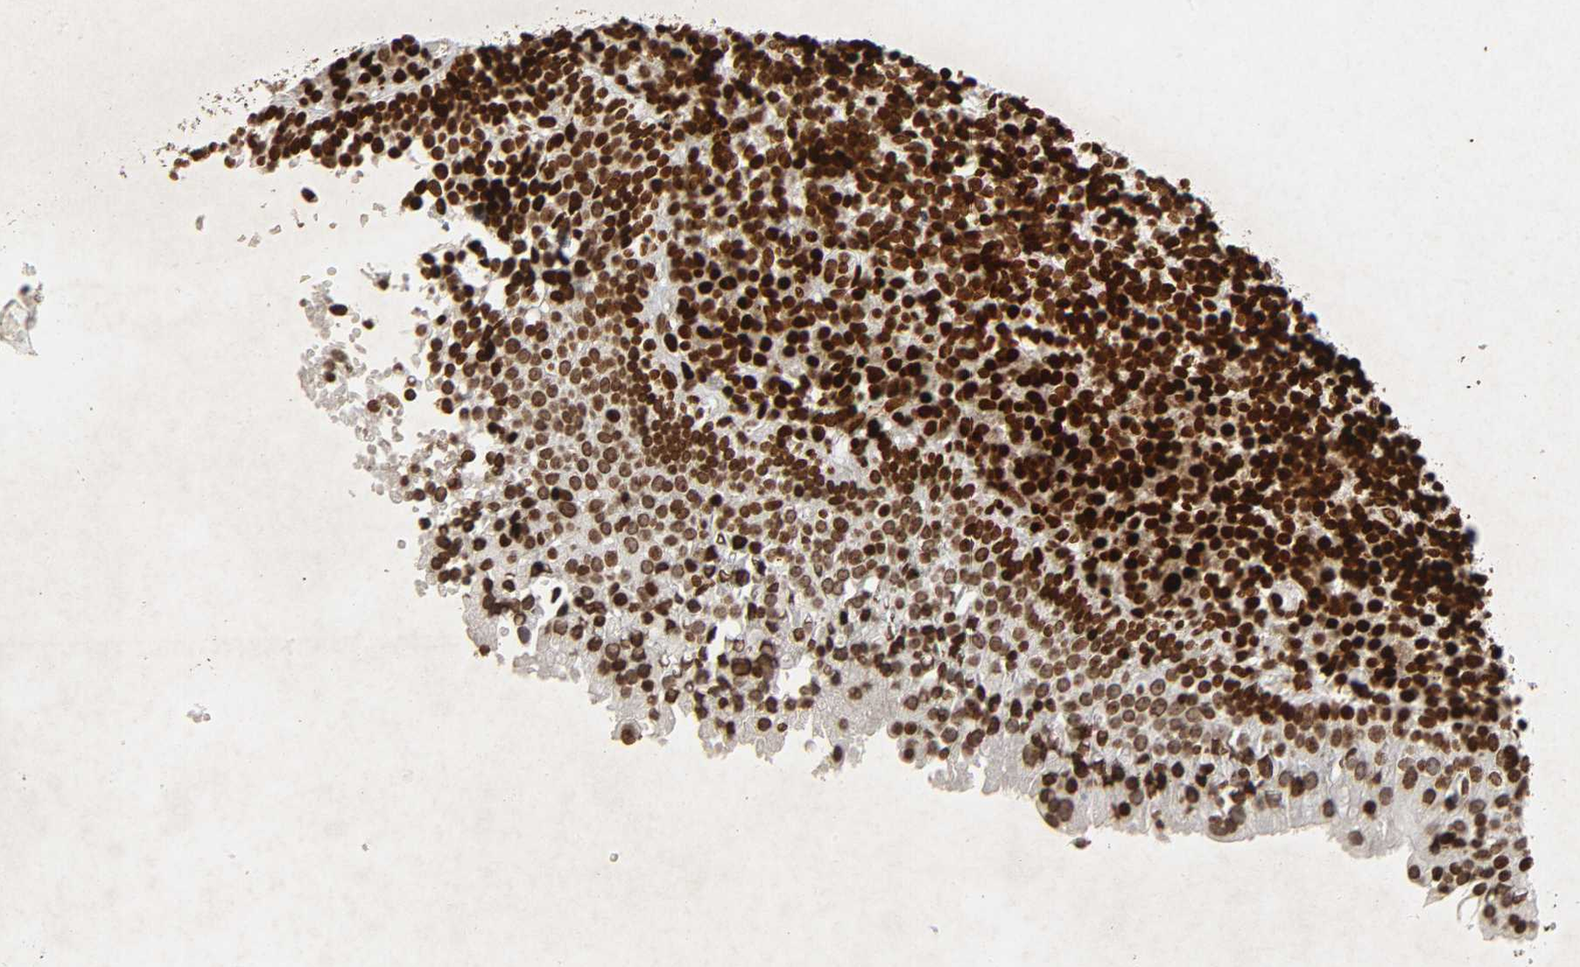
{"staining": {"intensity": "strong", "quantity": ">75%", "location": "nuclear"}, "tissue": "tonsil", "cell_type": "Germinal center cells", "image_type": "normal", "snomed": [{"axis": "morphology", "description": "Normal tissue, NOS"}, {"axis": "topography", "description": "Tonsil"}], "caption": "Immunohistochemical staining of unremarkable tonsil shows >75% levels of strong nuclear protein positivity in about >75% of germinal center cells.", "gene": "RXRA", "patient": {"sex": "female", "age": 40}}